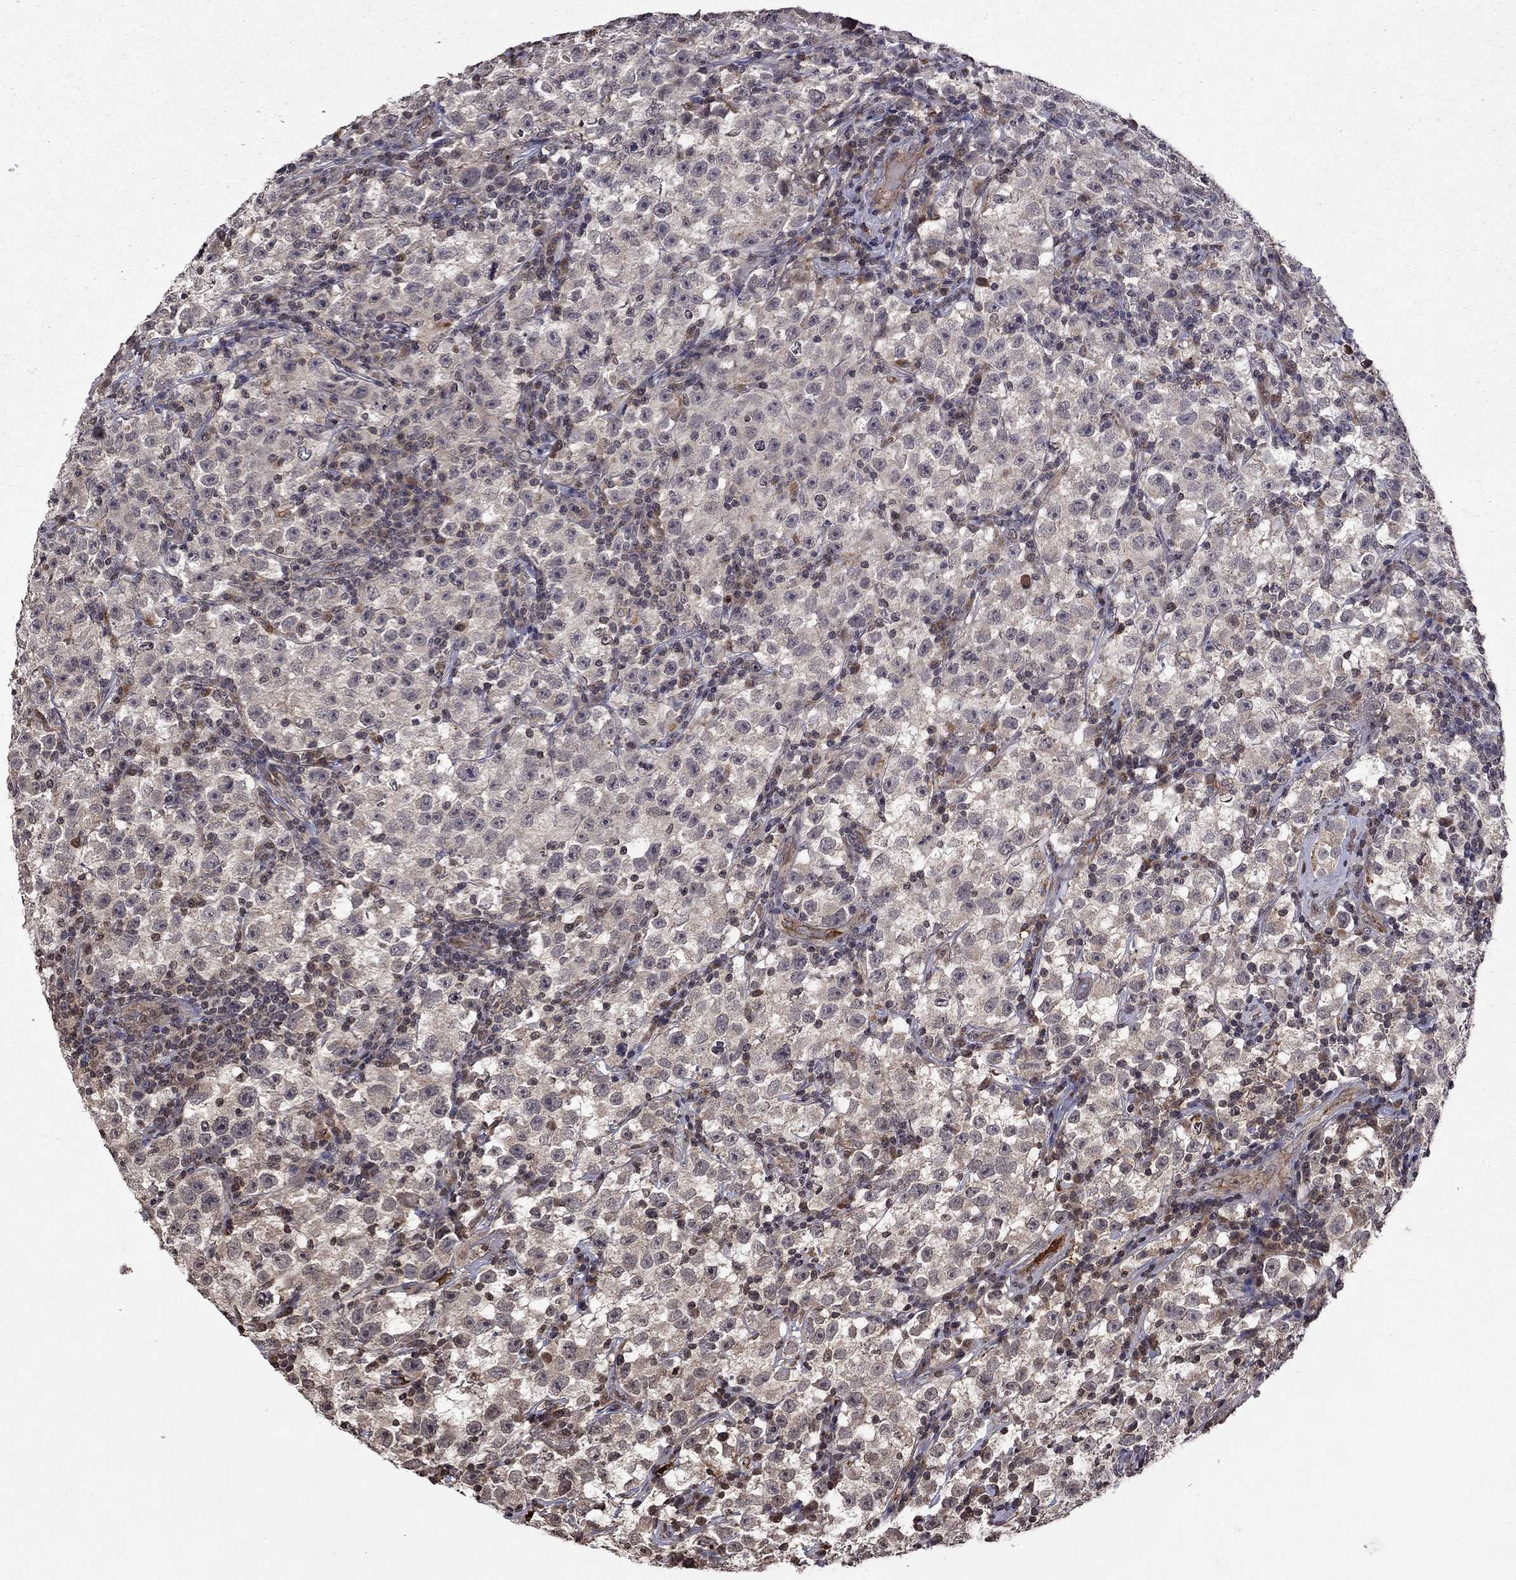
{"staining": {"intensity": "negative", "quantity": "none", "location": "none"}, "tissue": "testis cancer", "cell_type": "Tumor cells", "image_type": "cancer", "snomed": [{"axis": "morphology", "description": "Seminoma, NOS"}, {"axis": "topography", "description": "Testis"}], "caption": "Tumor cells show no significant protein staining in testis cancer.", "gene": "NLGN1", "patient": {"sex": "male", "age": 22}}